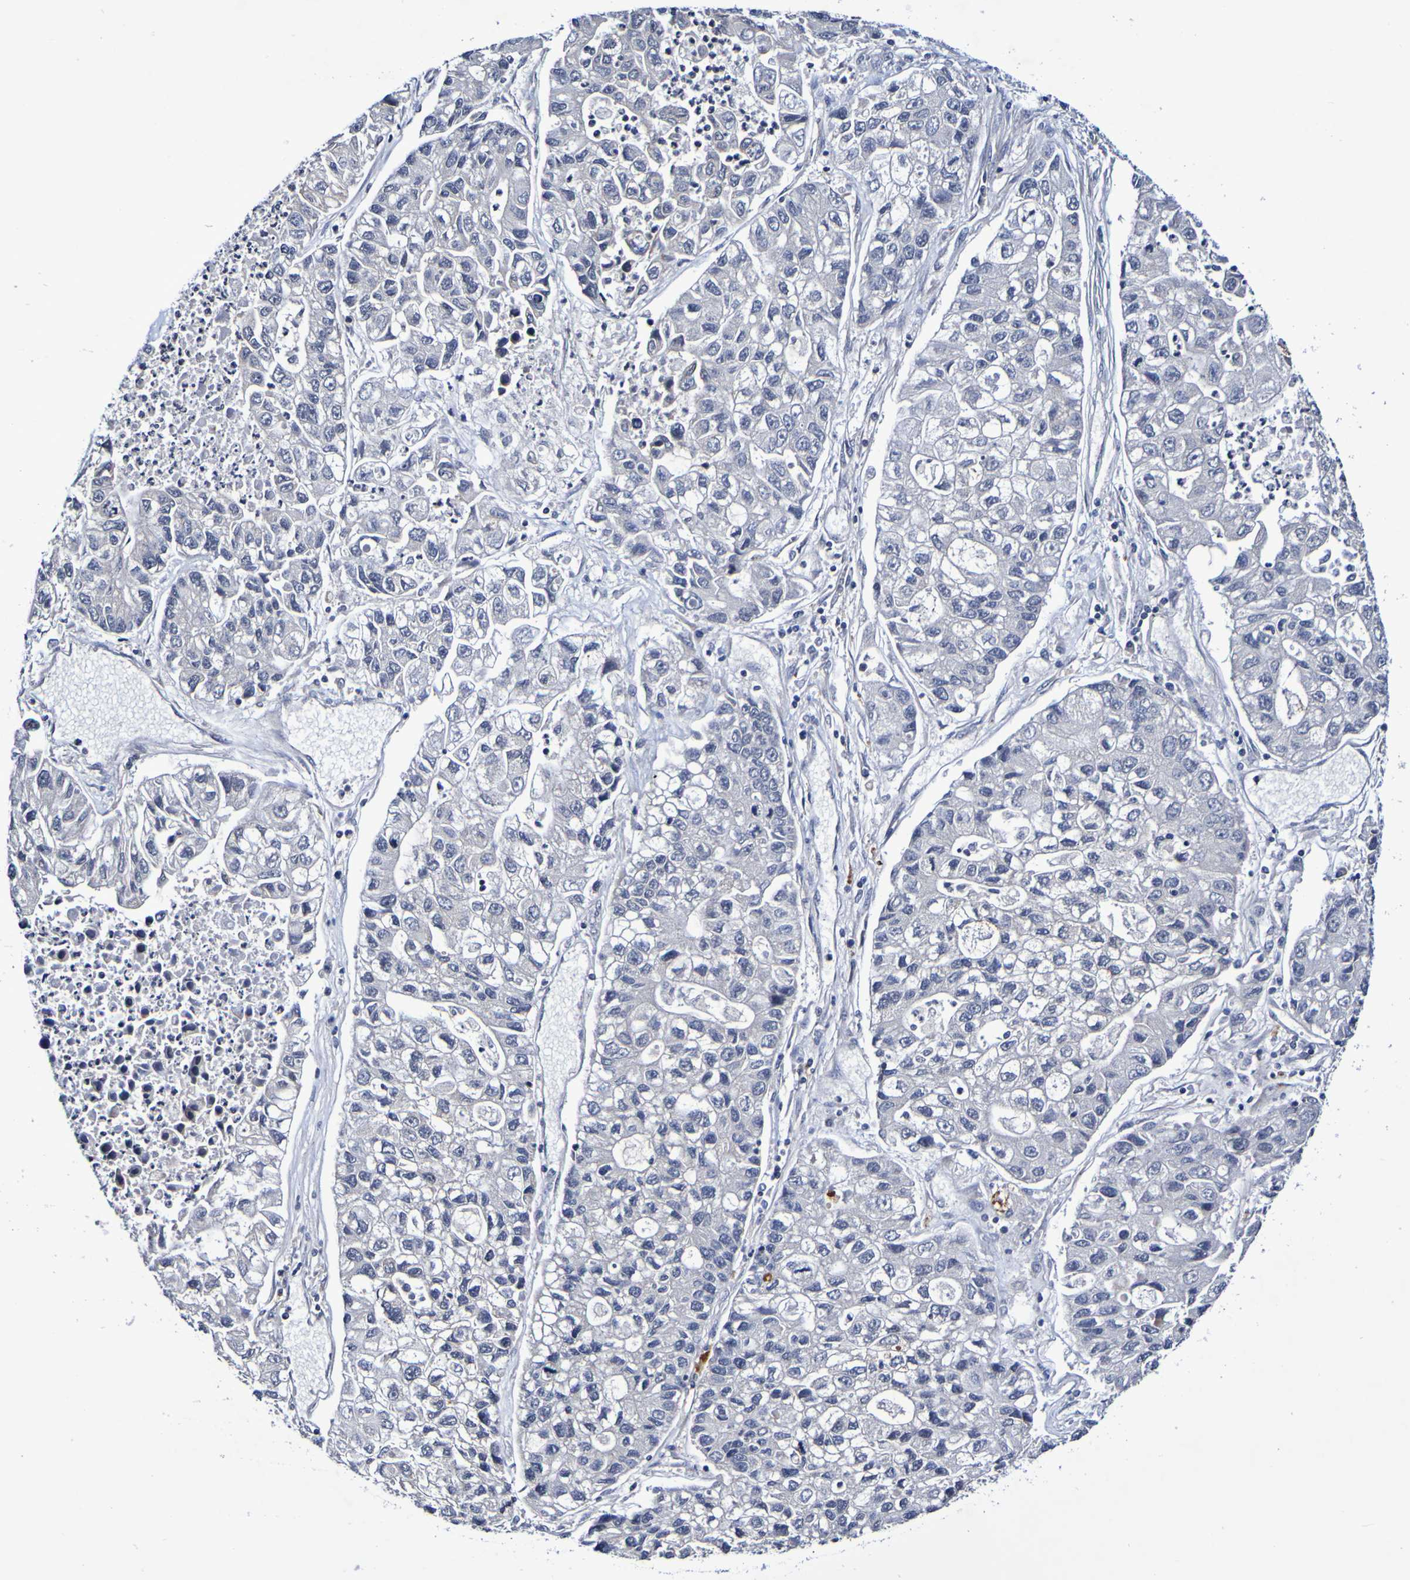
{"staining": {"intensity": "negative", "quantity": "none", "location": "none"}, "tissue": "lung cancer", "cell_type": "Tumor cells", "image_type": "cancer", "snomed": [{"axis": "morphology", "description": "Adenocarcinoma, NOS"}, {"axis": "topography", "description": "Lung"}], "caption": "Immunohistochemistry histopathology image of lung cancer (adenocarcinoma) stained for a protein (brown), which demonstrates no expression in tumor cells.", "gene": "PTP4A2", "patient": {"sex": "female", "age": 51}}